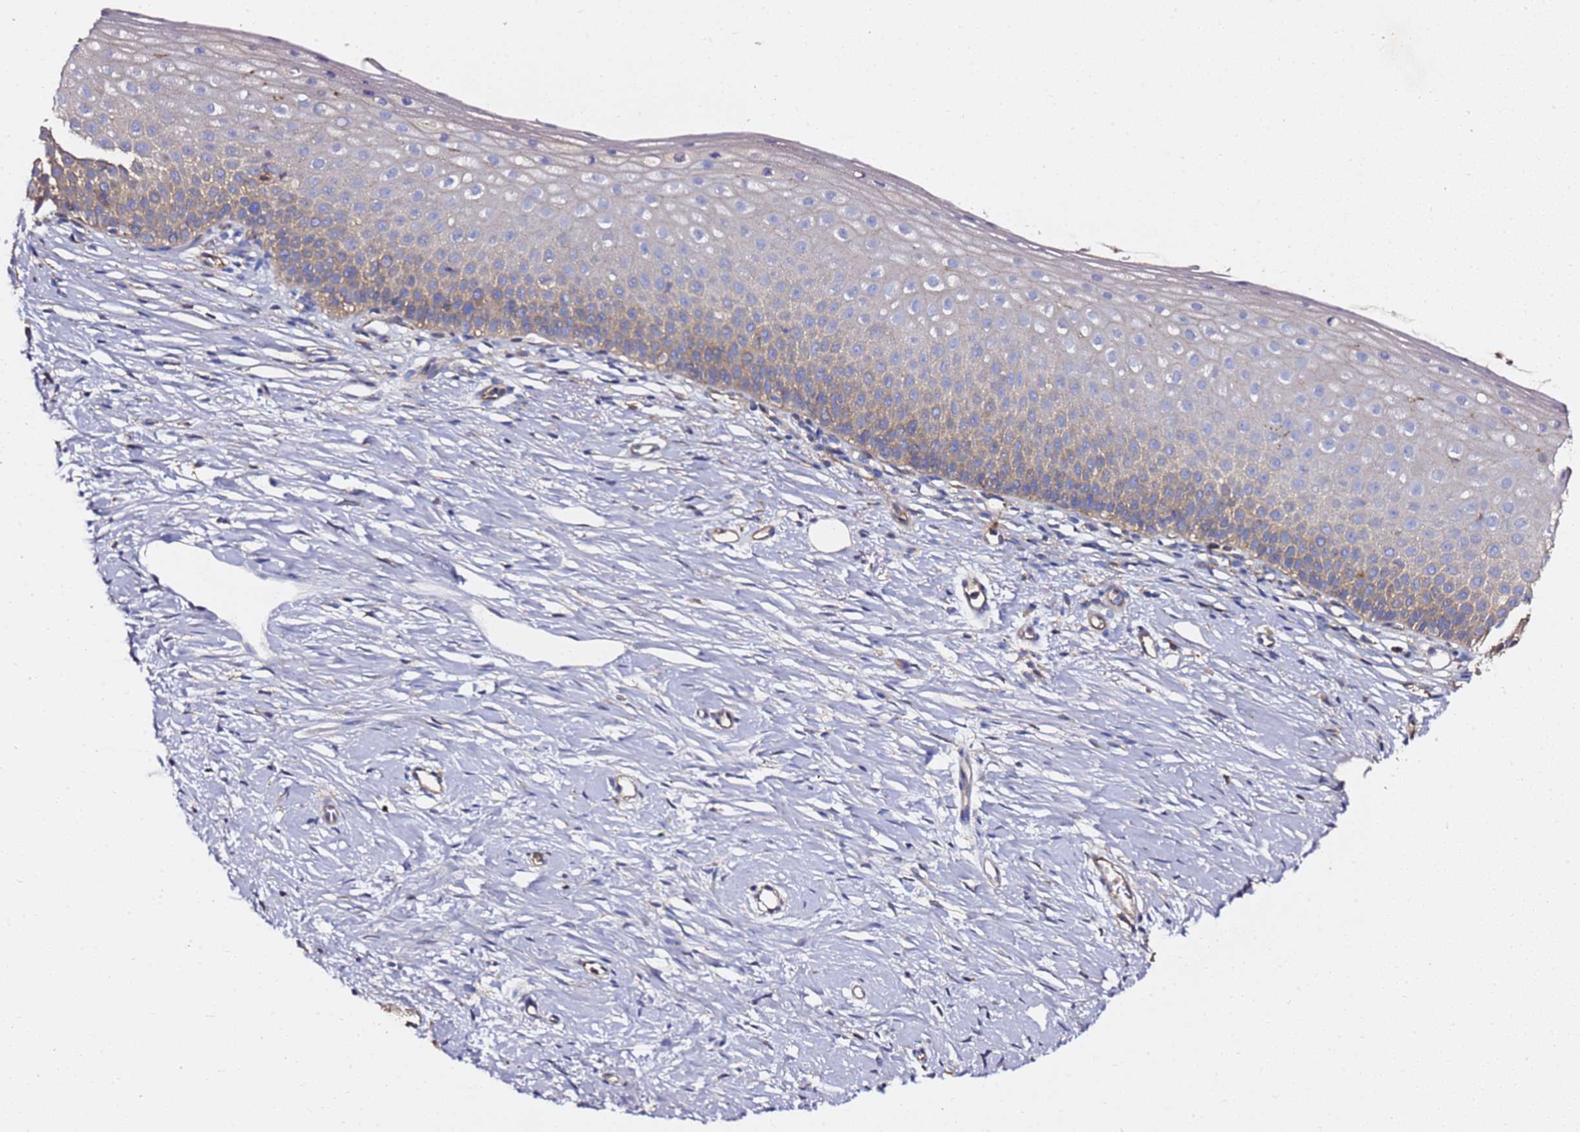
{"staining": {"intensity": "weak", "quantity": "<25%", "location": "cytoplasmic/membranous"}, "tissue": "cervix", "cell_type": "Glandular cells", "image_type": "normal", "snomed": [{"axis": "morphology", "description": "Normal tissue, NOS"}, {"axis": "topography", "description": "Cervix"}], "caption": "Immunohistochemistry micrograph of normal cervix stained for a protein (brown), which exhibits no positivity in glandular cells. (Stains: DAB (3,3'-diaminobenzidine) IHC with hematoxylin counter stain, Microscopy: brightfield microscopy at high magnification).", "gene": "ZFP36L2", "patient": {"sex": "female", "age": 57}}